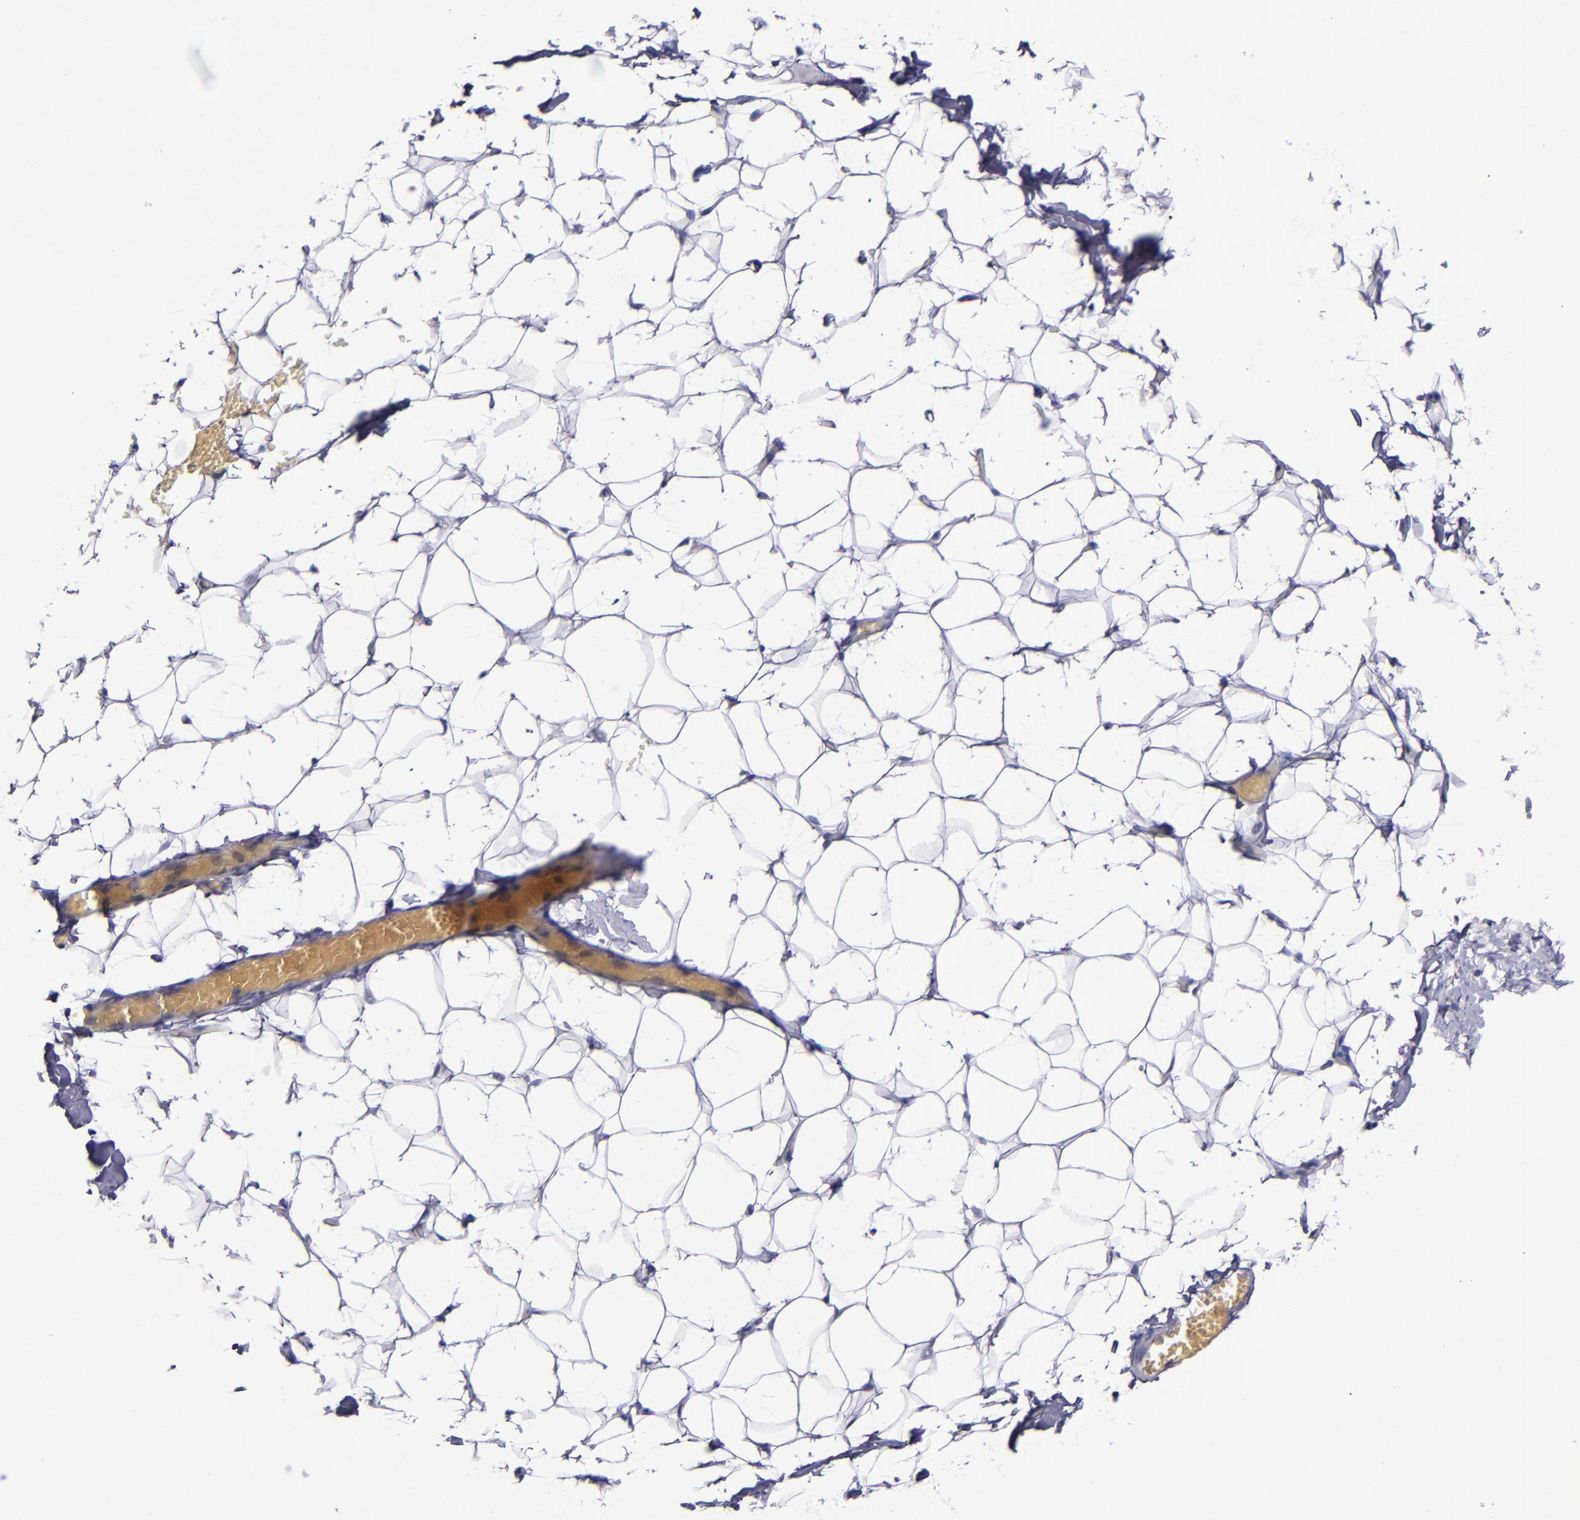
{"staining": {"intensity": "negative", "quantity": "none", "location": "none"}, "tissue": "adipose tissue", "cell_type": "Adipocytes", "image_type": "normal", "snomed": [{"axis": "morphology", "description": "Normal tissue, NOS"}, {"axis": "topography", "description": "Soft tissue"}], "caption": "This is an immunohistochemistry (IHC) photomicrograph of normal adipose tissue. There is no expression in adipocytes.", "gene": "RAB41", "patient": {"sex": "male", "age": 26}}